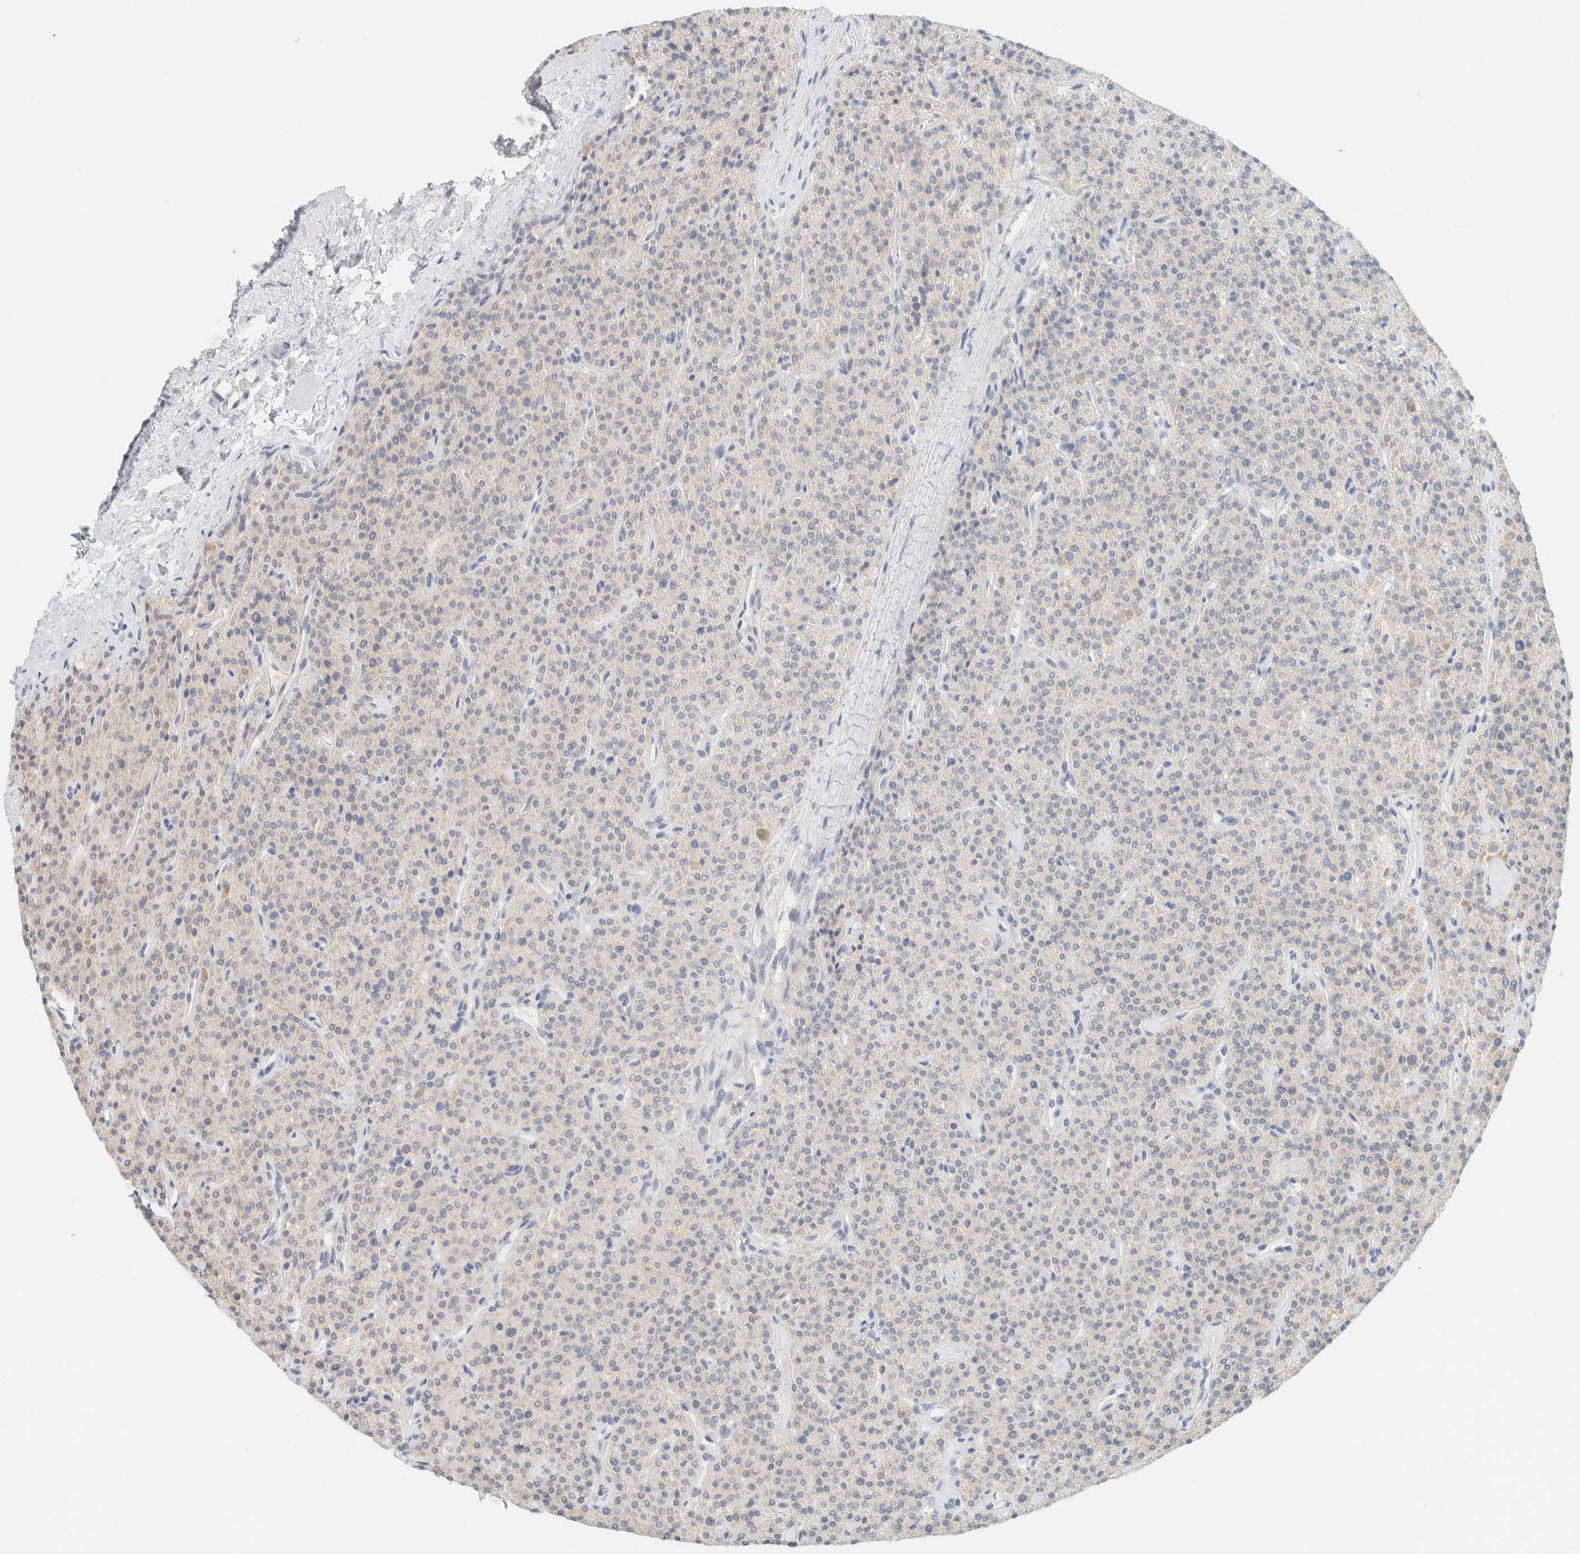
{"staining": {"intensity": "weak", "quantity": "25%-75%", "location": "cytoplasmic/membranous"}, "tissue": "parathyroid gland", "cell_type": "Glandular cells", "image_type": "normal", "snomed": [{"axis": "morphology", "description": "Normal tissue, NOS"}, {"axis": "topography", "description": "Parathyroid gland"}], "caption": "IHC photomicrograph of benign human parathyroid gland stained for a protein (brown), which demonstrates low levels of weak cytoplasmic/membranous staining in about 25%-75% of glandular cells.", "gene": "AARSD1", "patient": {"sex": "male", "age": 46}}